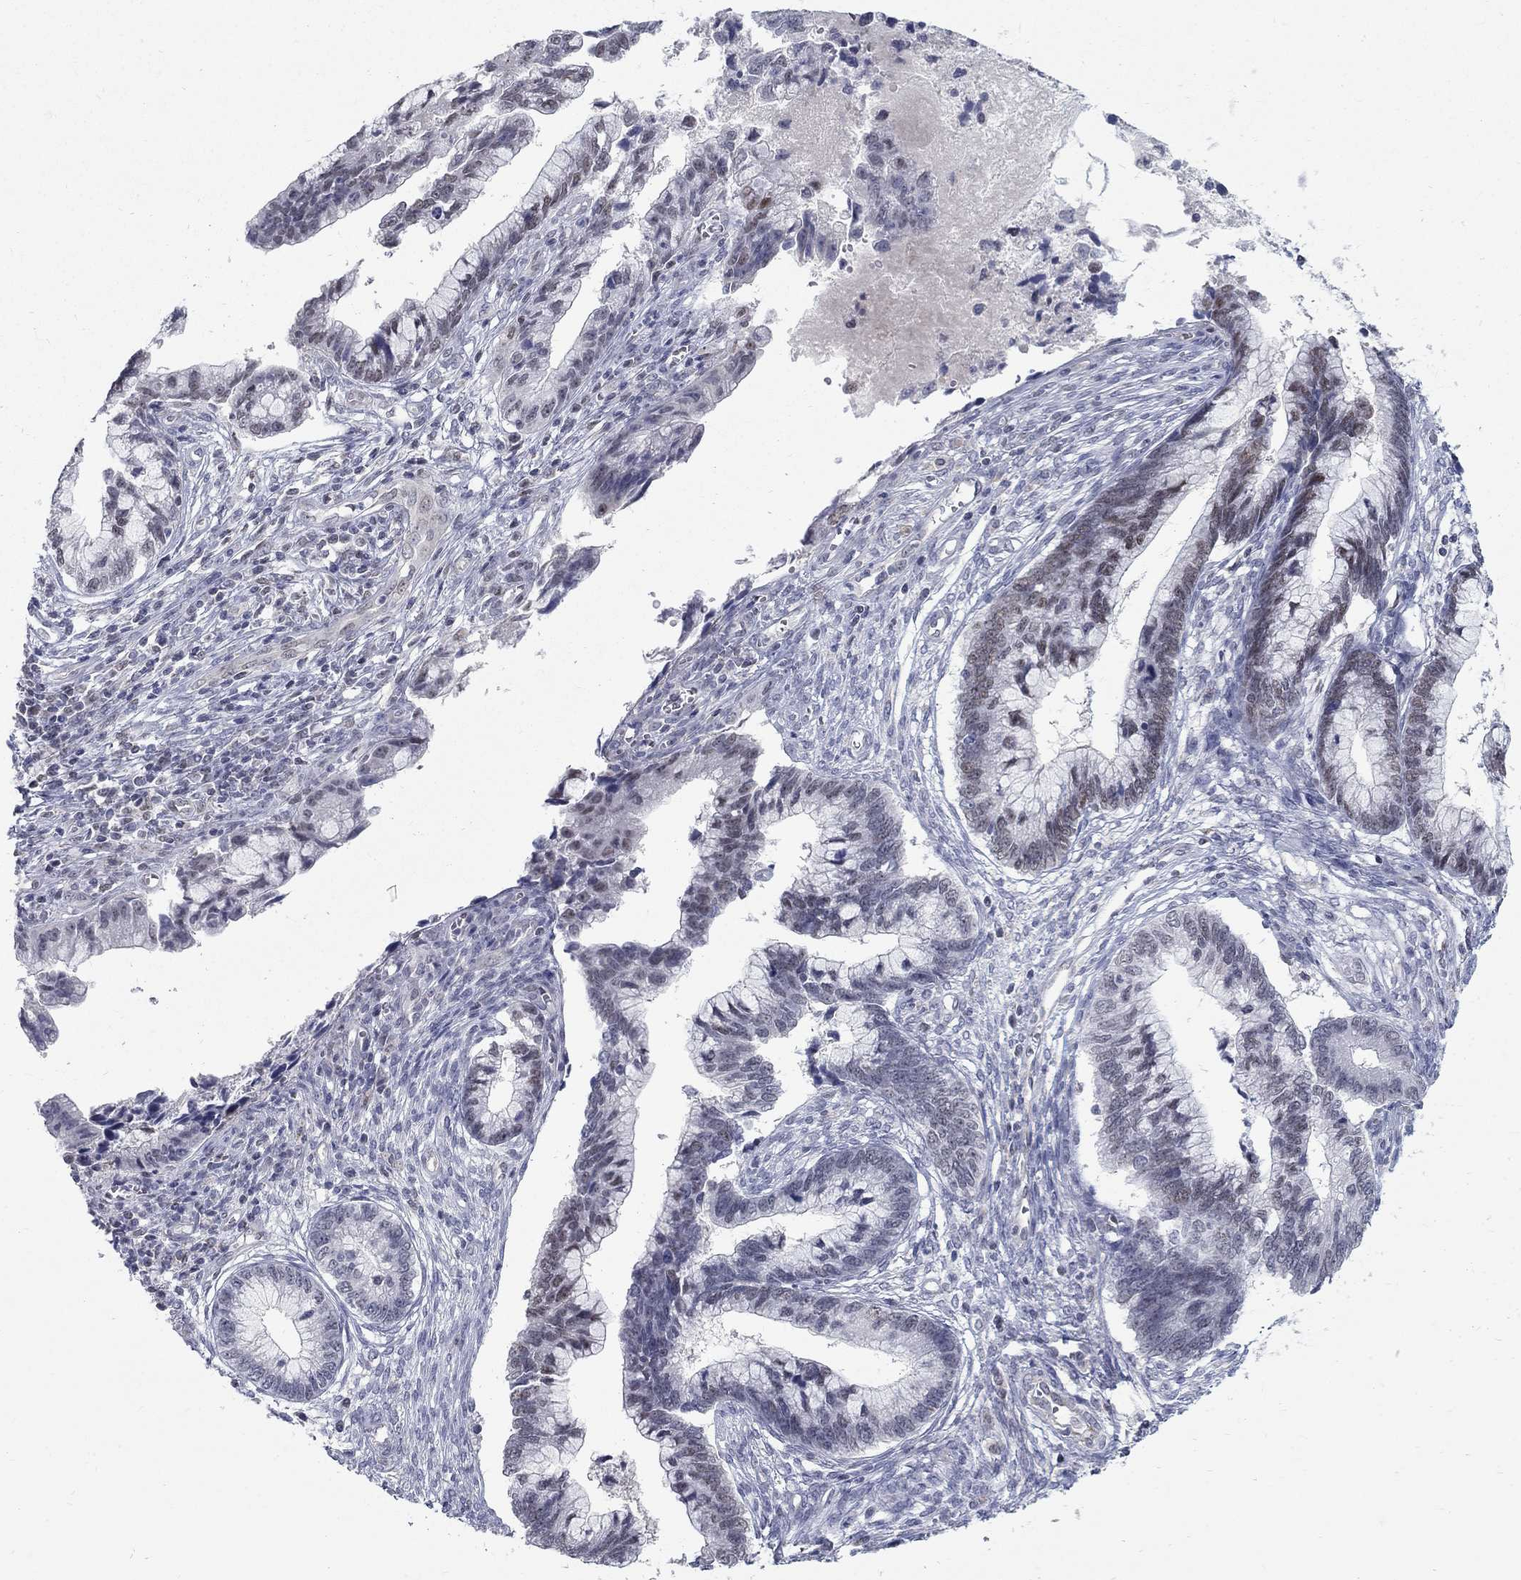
{"staining": {"intensity": "moderate", "quantity": "25%-75%", "location": "nuclear"}, "tissue": "cervical cancer", "cell_type": "Tumor cells", "image_type": "cancer", "snomed": [{"axis": "morphology", "description": "Adenocarcinoma, NOS"}, {"axis": "topography", "description": "Cervix"}], "caption": "A micrograph showing moderate nuclear staining in approximately 25%-75% of tumor cells in adenocarcinoma (cervical), as visualized by brown immunohistochemical staining.", "gene": "GCFC2", "patient": {"sex": "female", "age": 44}}